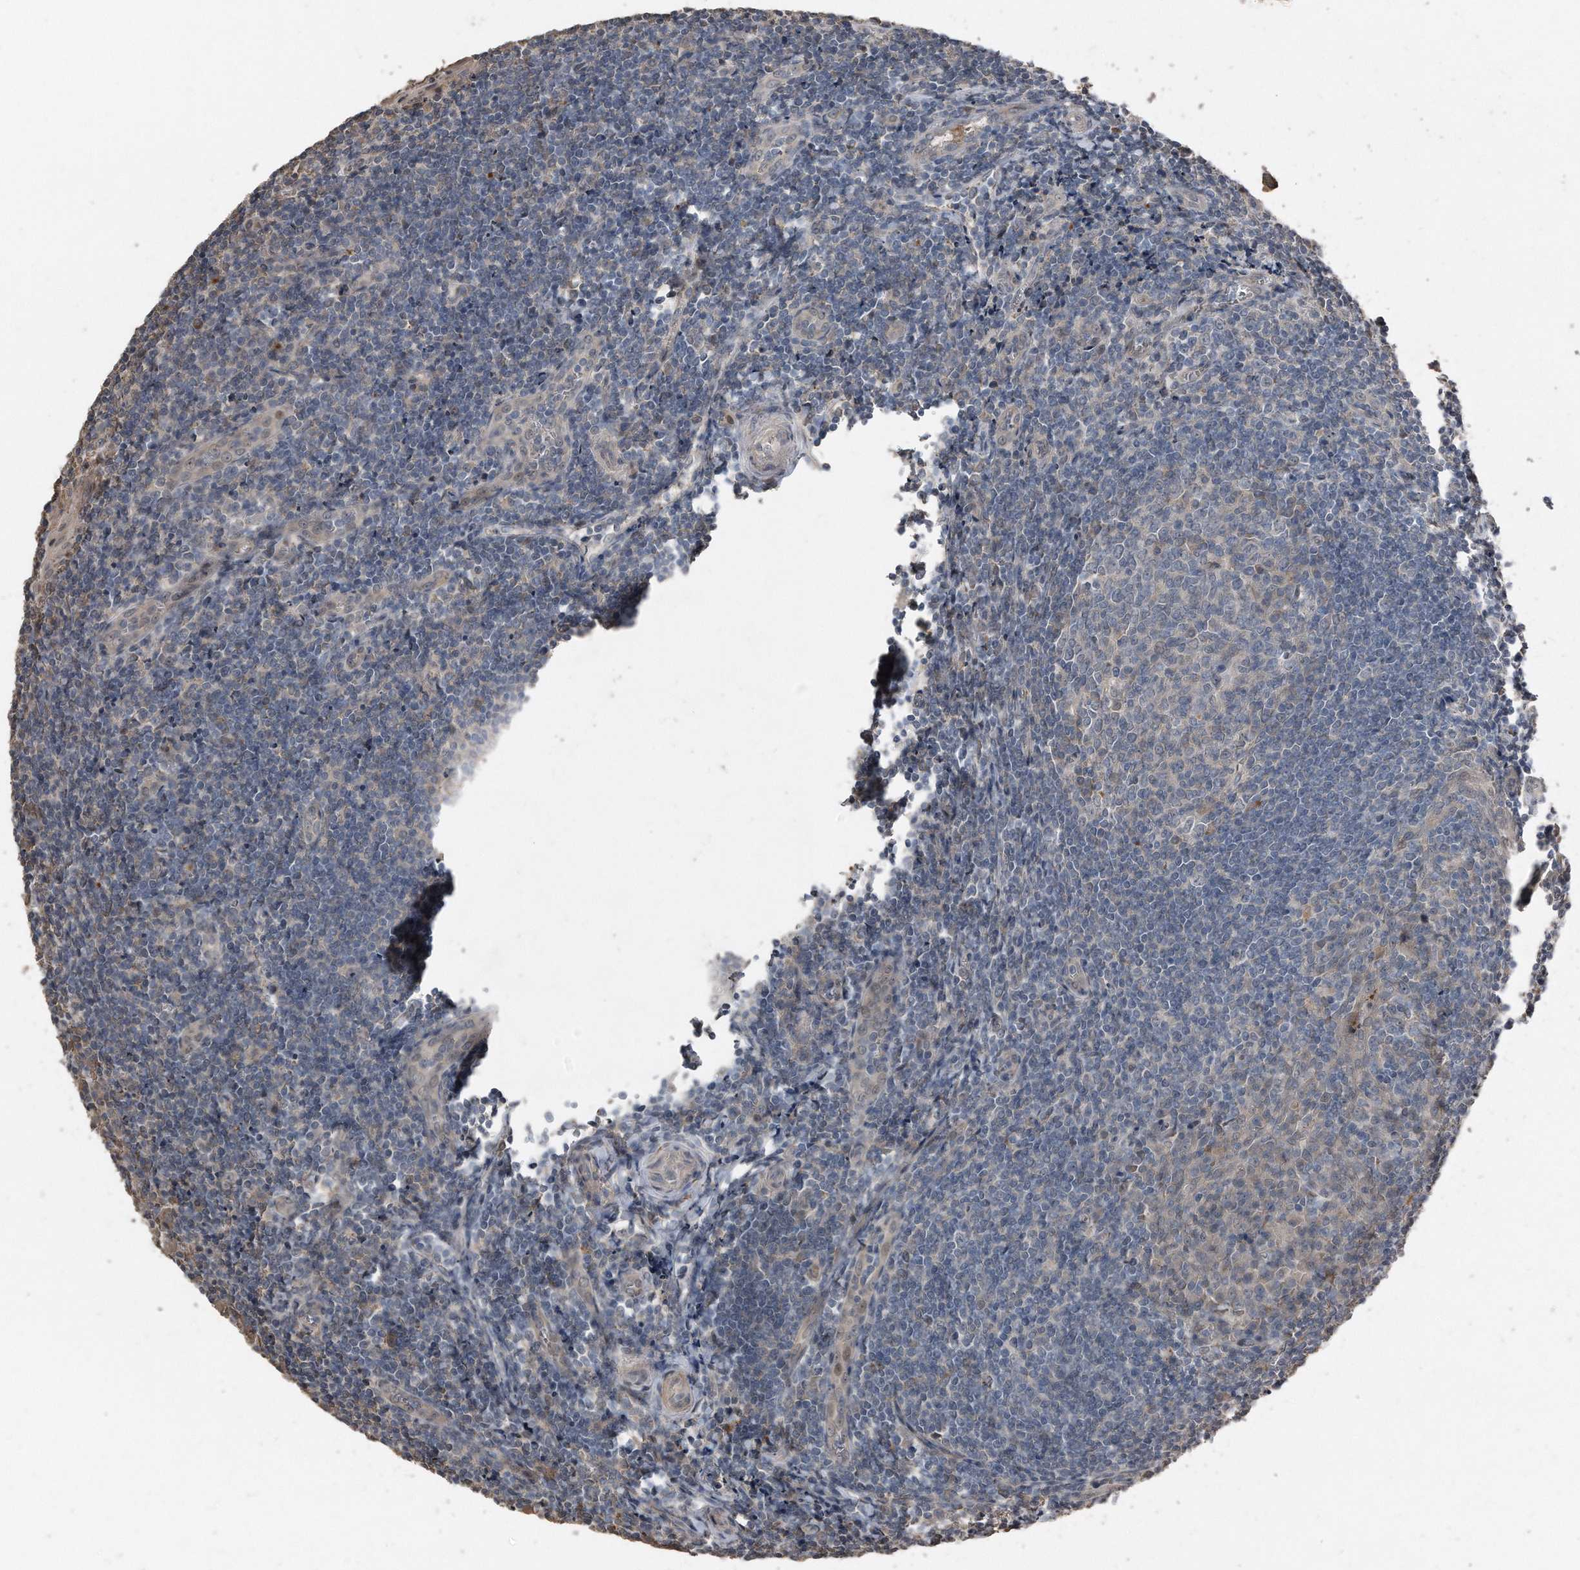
{"staining": {"intensity": "negative", "quantity": "none", "location": "none"}, "tissue": "tonsil", "cell_type": "Germinal center cells", "image_type": "normal", "snomed": [{"axis": "morphology", "description": "Normal tissue, NOS"}, {"axis": "topography", "description": "Tonsil"}], "caption": "The histopathology image exhibits no significant expression in germinal center cells of tonsil.", "gene": "ANKRD10", "patient": {"sex": "male", "age": 27}}